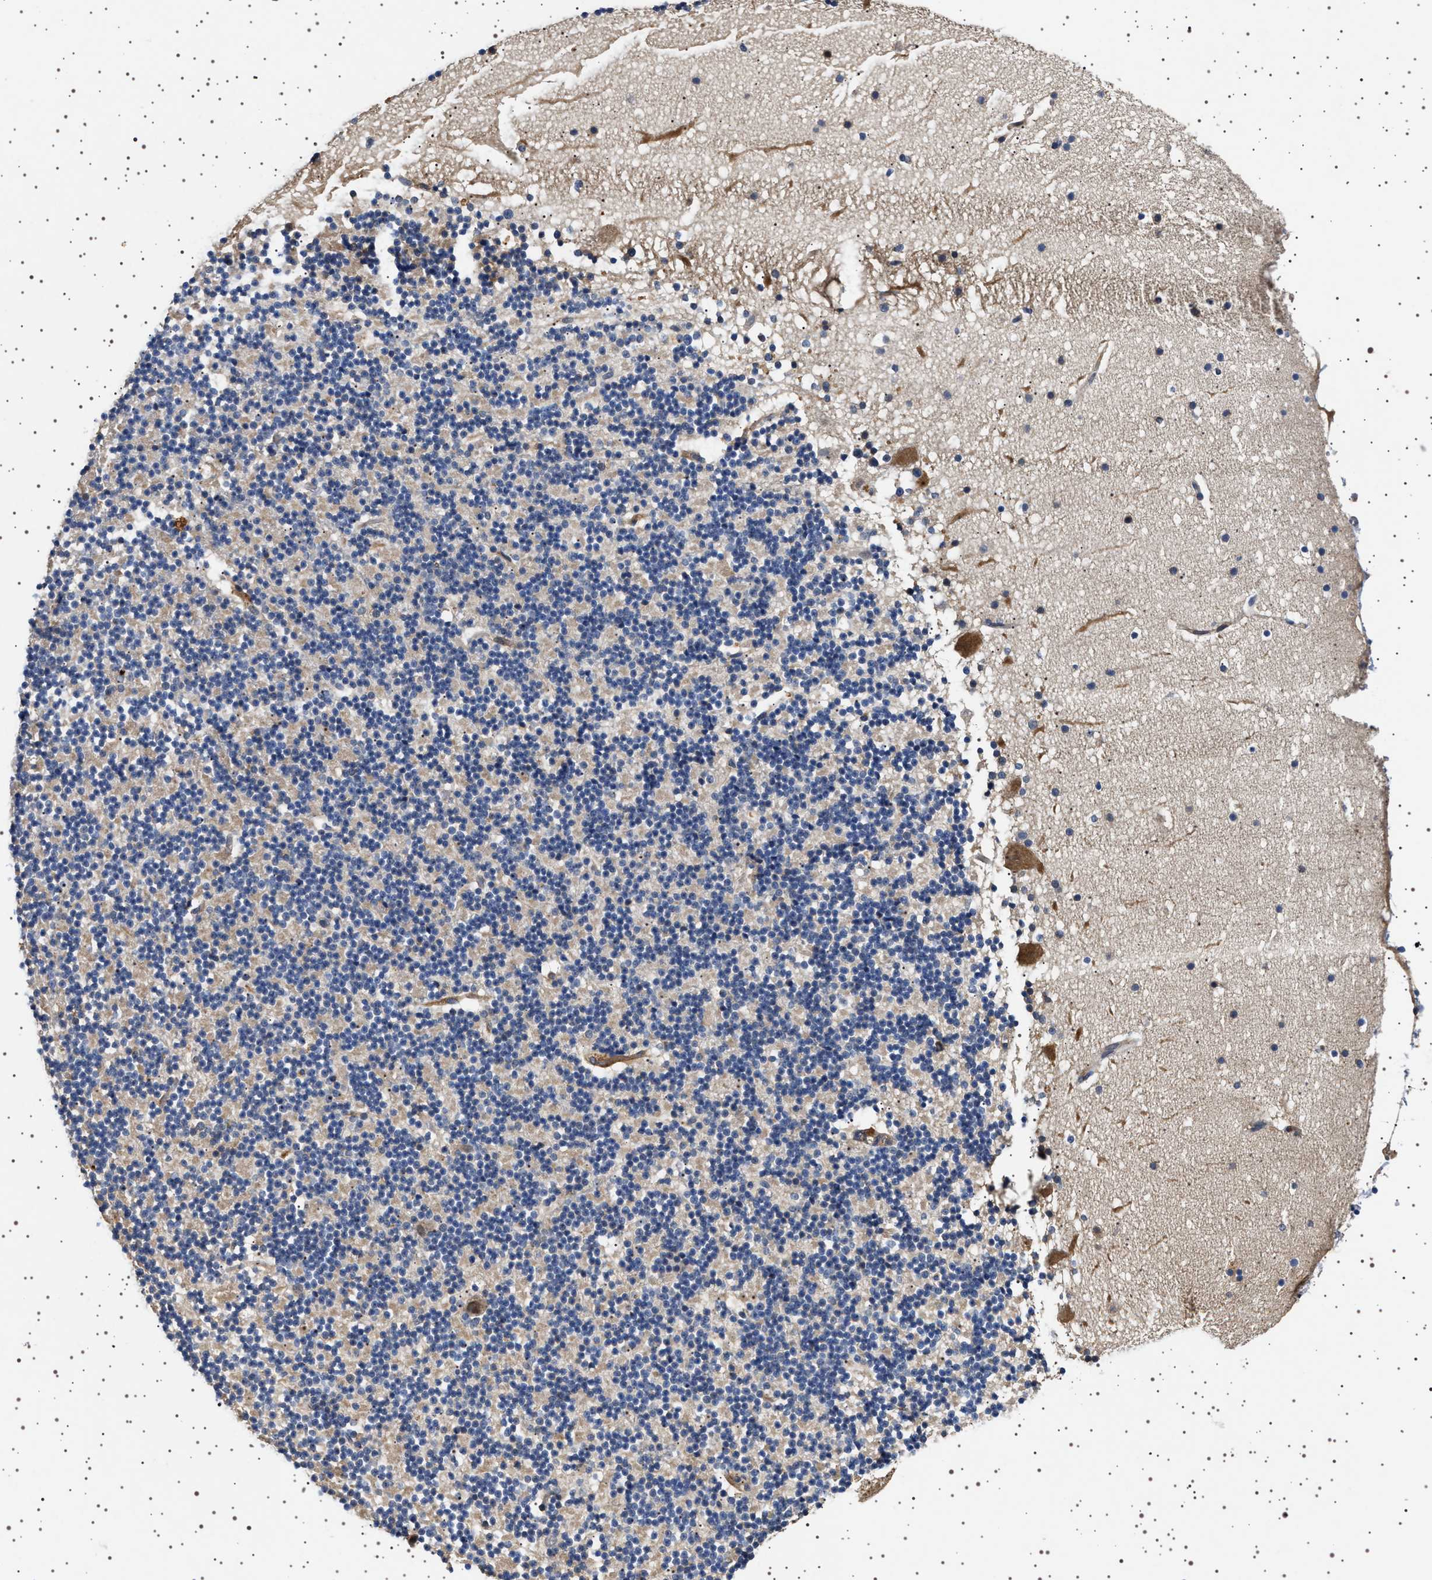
{"staining": {"intensity": "weak", "quantity": "<25%", "location": "cytoplasmic/membranous"}, "tissue": "cerebellum", "cell_type": "Cells in granular layer", "image_type": "normal", "snomed": [{"axis": "morphology", "description": "Normal tissue, NOS"}, {"axis": "topography", "description": "Cerebellum"}], "caption": "Cells in granular layer show no significant protein expression in benign cerebellum.", "gene": "FICD", "patient": {"sex": "male", "age": 57}}